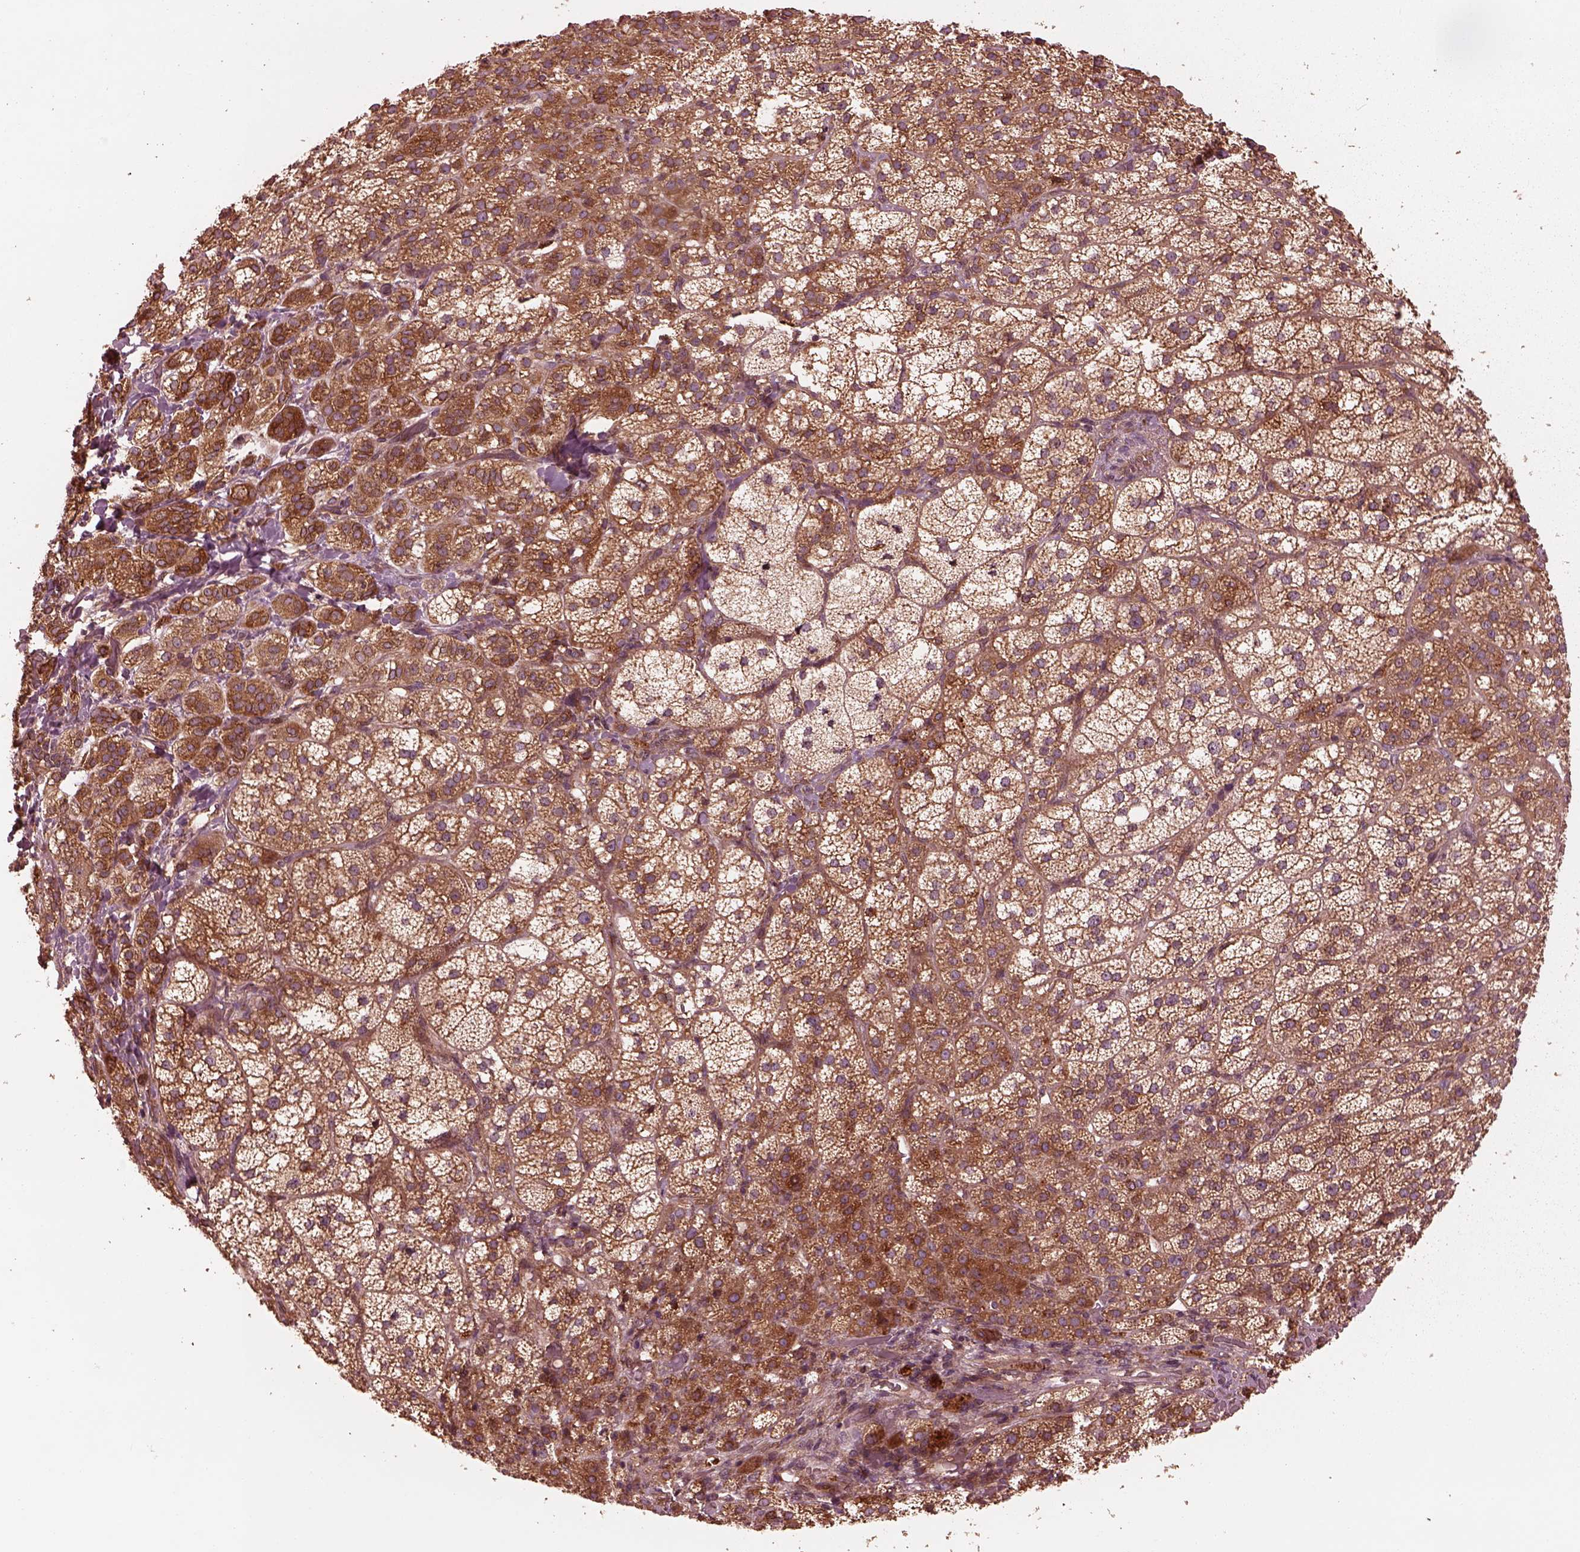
{"staining": {"intensity": "strong", "quantity": "25%-75%", "location": "cytoplasmic/membranous"}, "tissue": "adrenal gland", "cell_type": "Glandular cells", "image_type": "normal", "snomed": [{"axis": "morphology", "description": "Normal tissue, NOS"}, {"axis": "topography", "description": "Adrenal gland"}], "caption": "Brown immunohistochemical staining in unremarkable adrenal gland reveals strong cytoplasmic/membranous positivity in about 25%-75% of glandular cells.", "gene": "PIK3R2", "patient": {"sex": "female", "age": 60}}